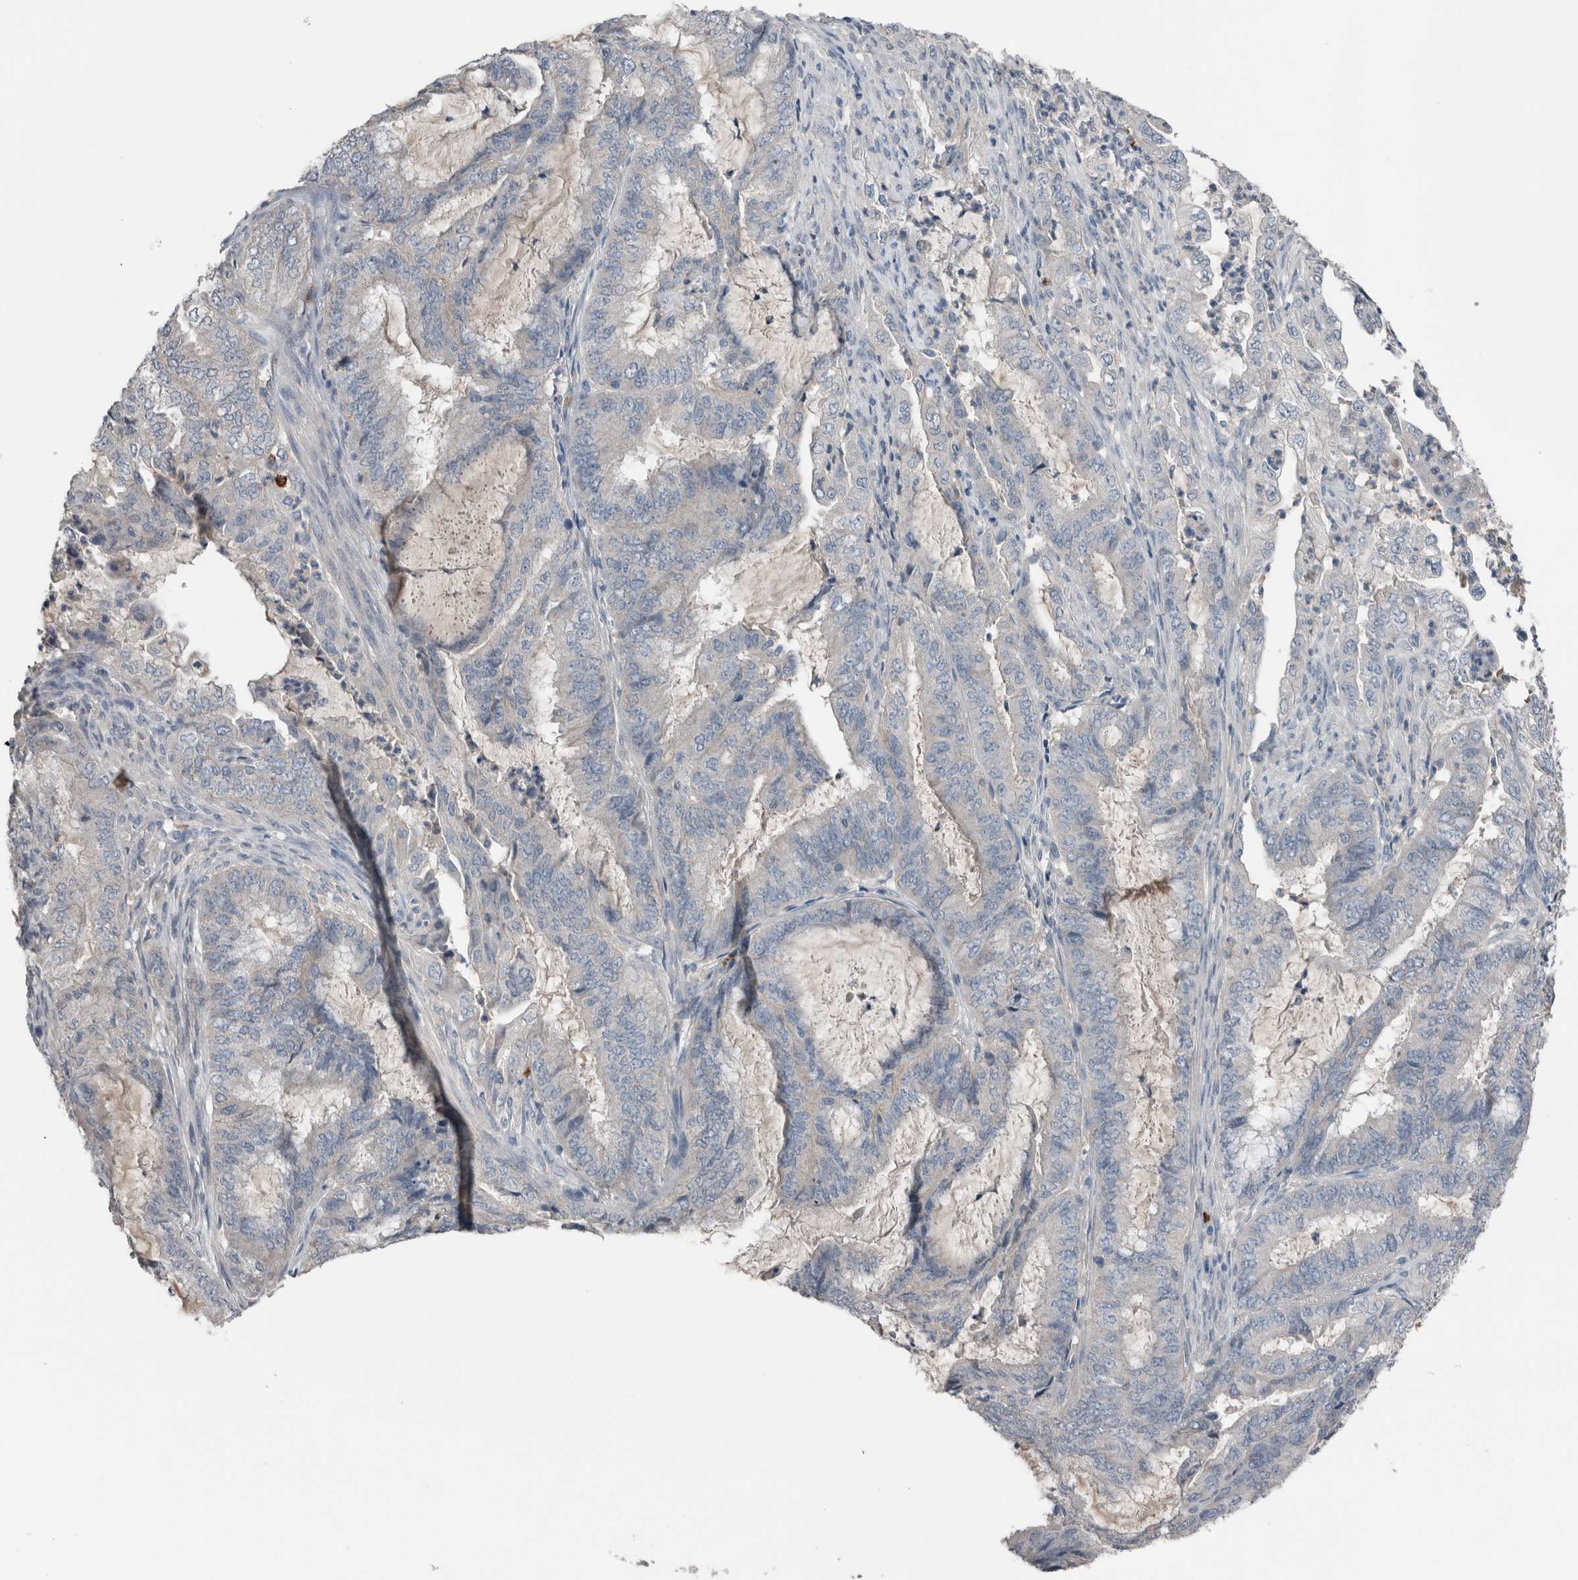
{"staining": {"intensity": "negative", "quantity": "none", "location": "none"}, "tissue": "endometrial cancer", "cell_type": "Tumor cells", "image_type": "cancer", "snomed": [{"axis": "morphology", "description": "Adenocarcinoma, NOS"}, {"axis": "topography", "description": "Endometrium"}], "caption": "A photomicrograph of human endometrial adenocarcinoma is negative for staining in tumor cells.", "gene": "CRNN", "patient": {"sex": "female", "age": 49}}